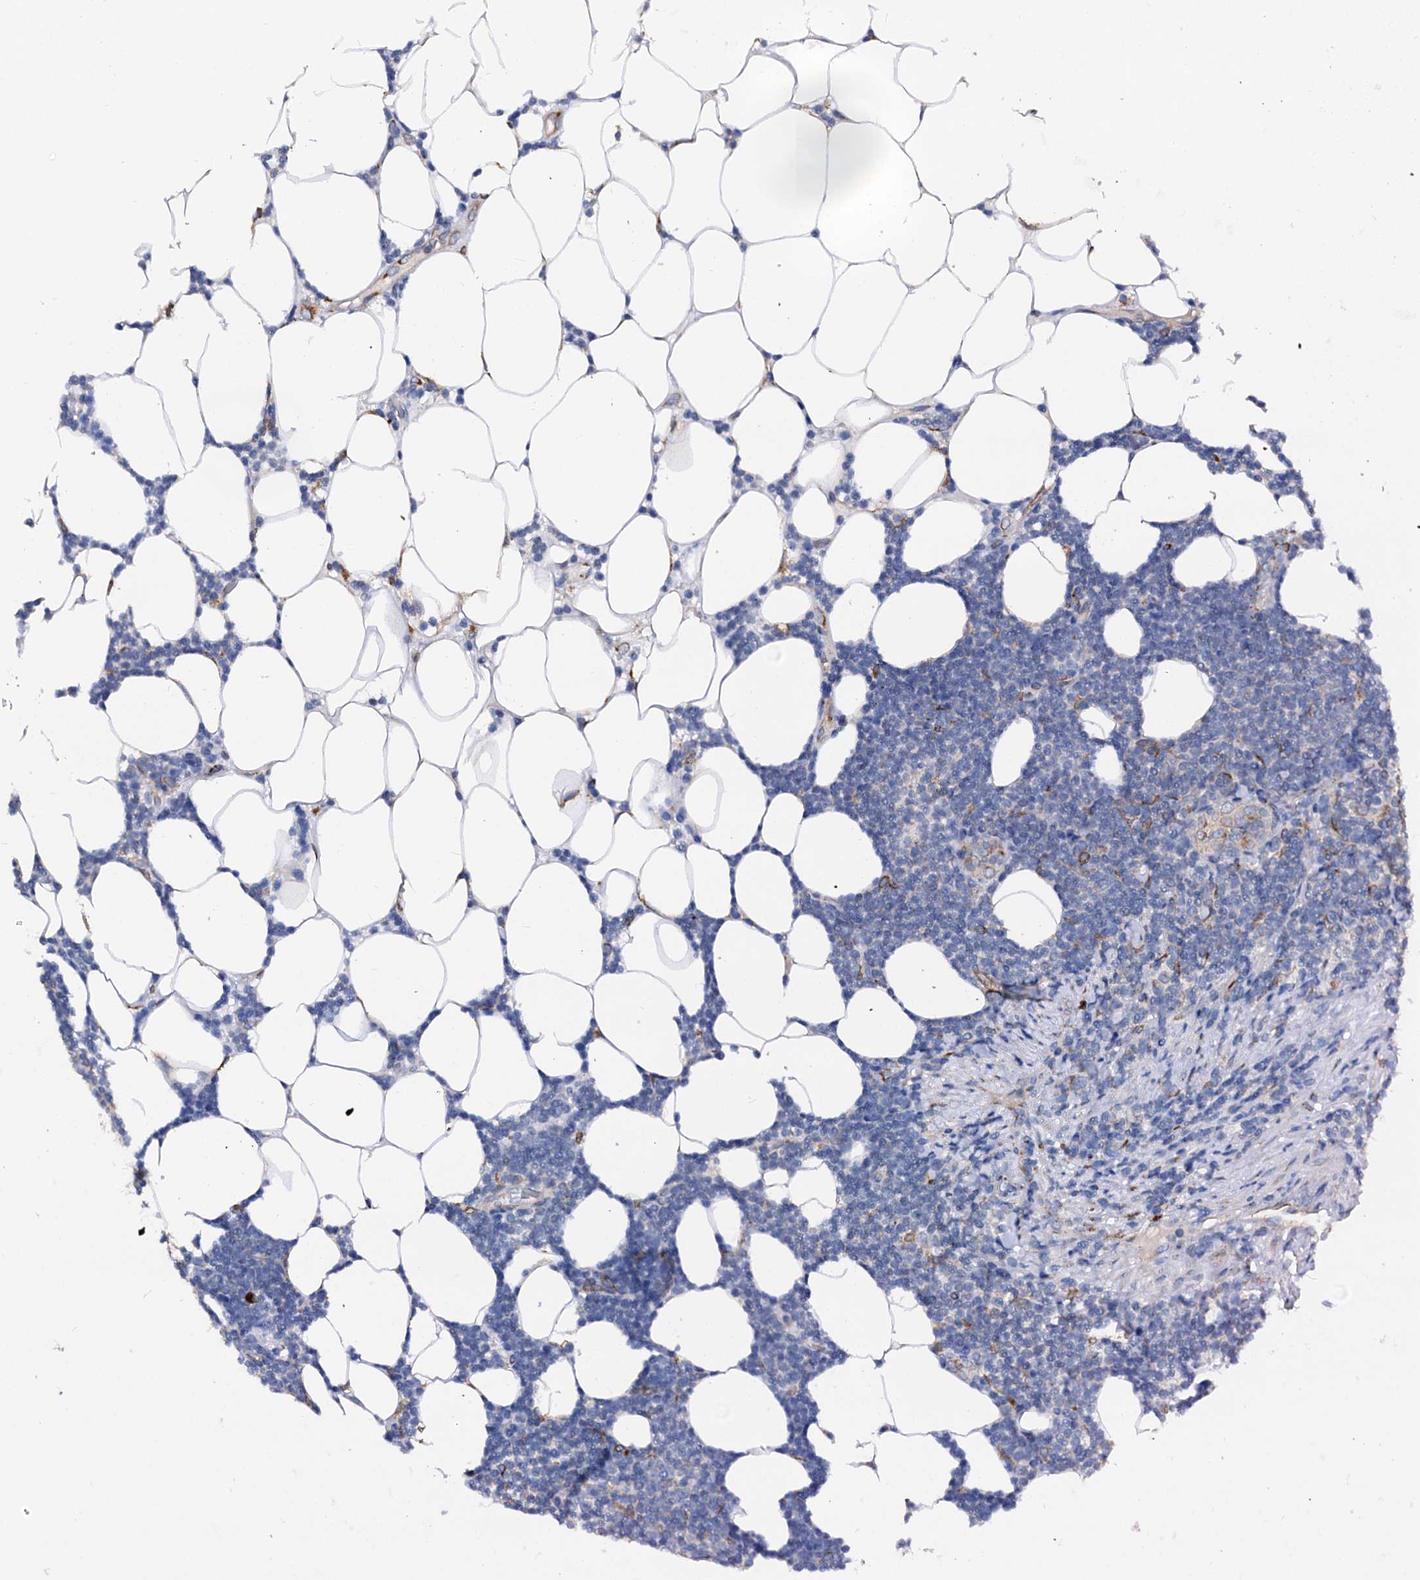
{"staining": {"intensity": "negative", "quantity": "none", "location": "none"}, "tissue": "lymphoma", "cell_type": "Tumor cells", "image_type": "cancer", "snomed": [{"axis": "morphology", "description": "Malignant lymphoma, non-Hodgkin's type, Low grade"}, {"axis": "topography", "description": "Lymph node"}], "caption": "This is an IHC micrograph of low-grade malignant lymphoma, non-Hodgkin's type. There is no expression in tumor cells.", "gene": "LMAN1", "patient": {"sex": "male", "age": 66}}